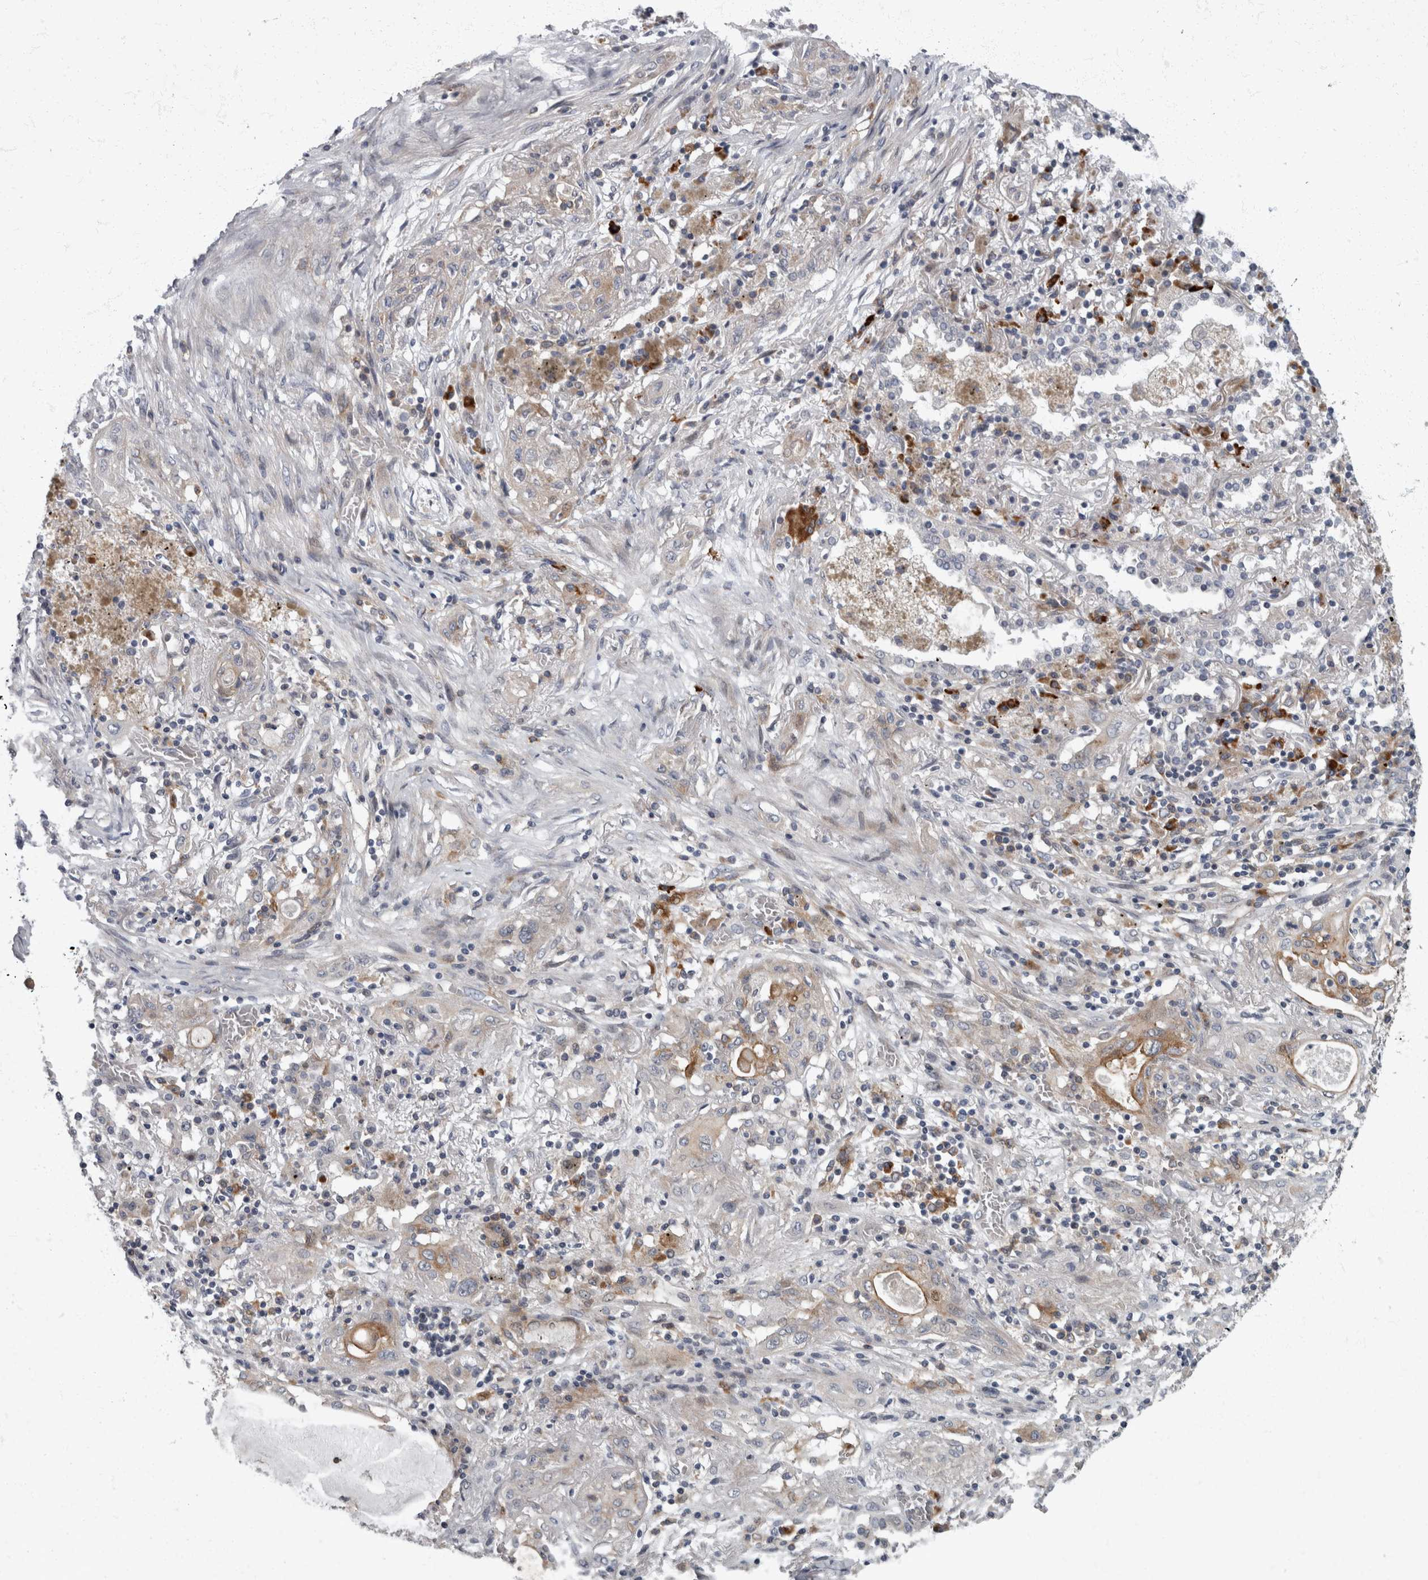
{"staining": {"intensity": "moderate", "quantity": "<25%", "location": "cytoplasmic/membranous"}, "tissue": "lung cancer", "cell_type": "Tumor cells", "image_type": "cancer", "snomed": [{"axis": "morphology", "description": "Squamous cell carcinoma, NOS"}, {"axis": "topography", "description": "Lung"}], "caption": "This photomicrograph exhibits immunohistochemistry staining of human lung squamous cell carcinoma, with low moderate cytoplasmic/membranous expression in approximately <25% of tumor cells.", "gene": "CDC42BPG", "patient": {"sex": "female", "age": 47}}